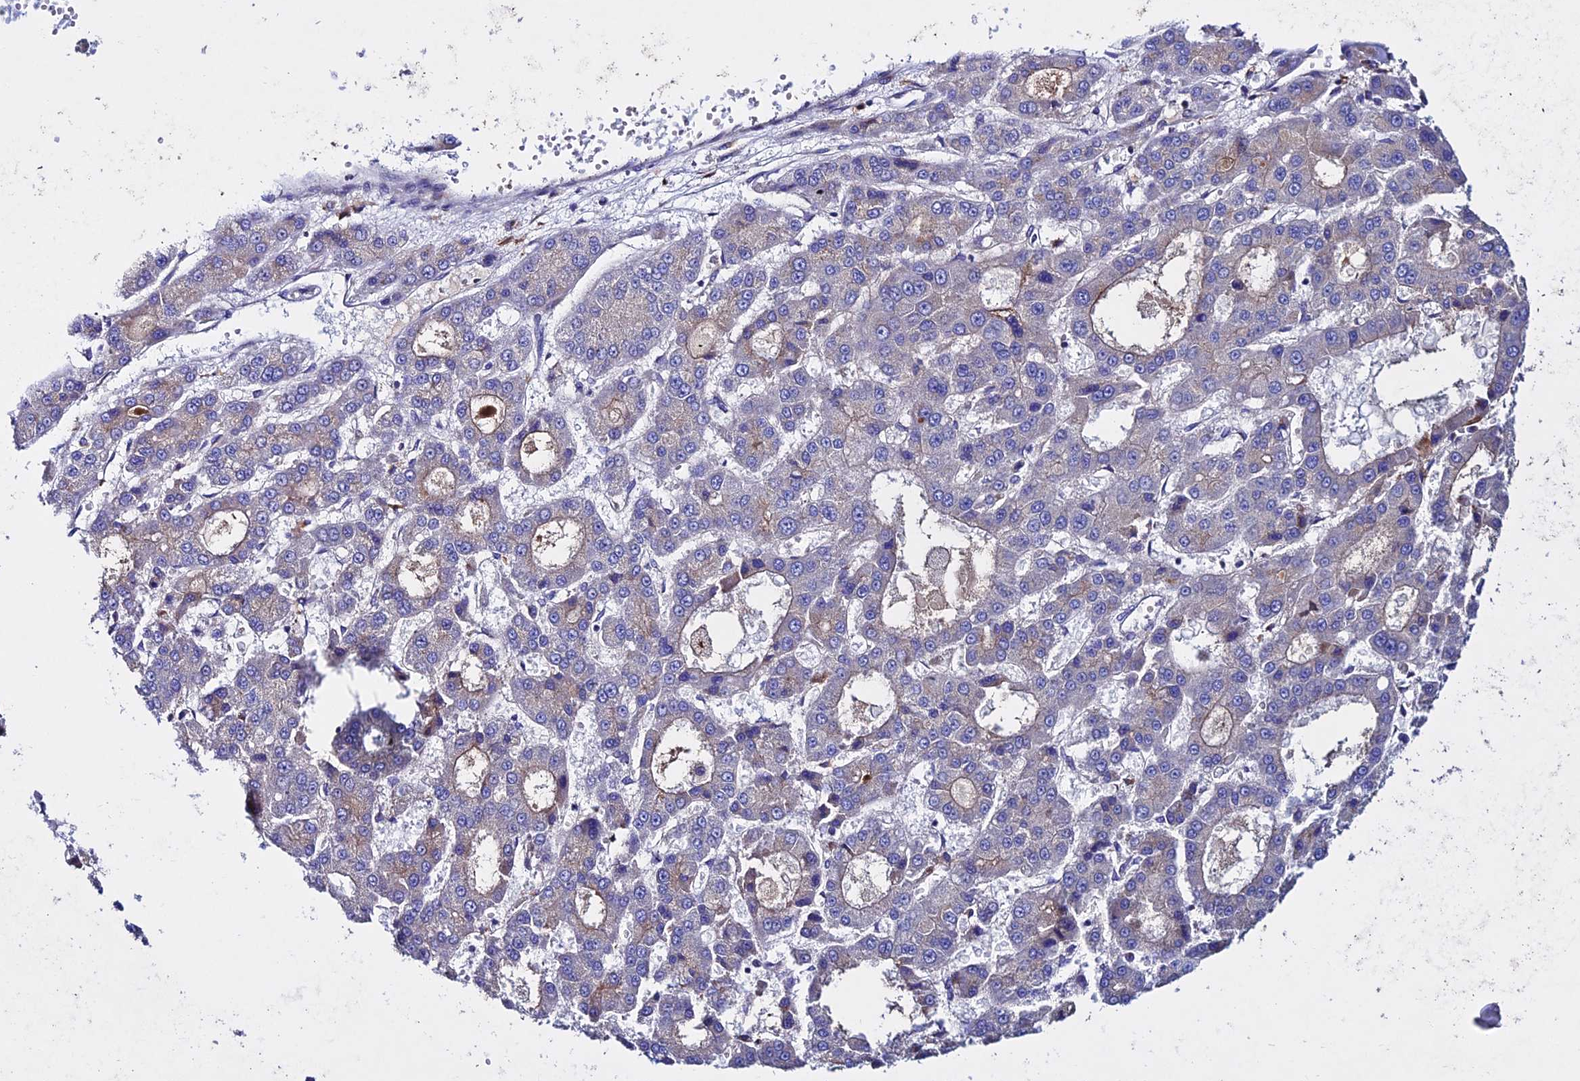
{"staining": {"intensity": "weak", "quantity": "<25%", "location": "cytoplasmic/membranous"}, "tissue": "liver cancer", "cell_type": "Tumor cells", "image_type": "cancer", "snomed": [{"axis": "morphology", "description": "Carcinoma, Hepatocellular, NOS"}, {"axis": "topography", "description": "Liver"}], "caption": "A photomicrograph of hepatocellular carcinoma (liver) stained for a protein reveals no brown staining in tumor cells.", "gene": "OR51Q1", "patient": {"sex": "male", "age": 70}}